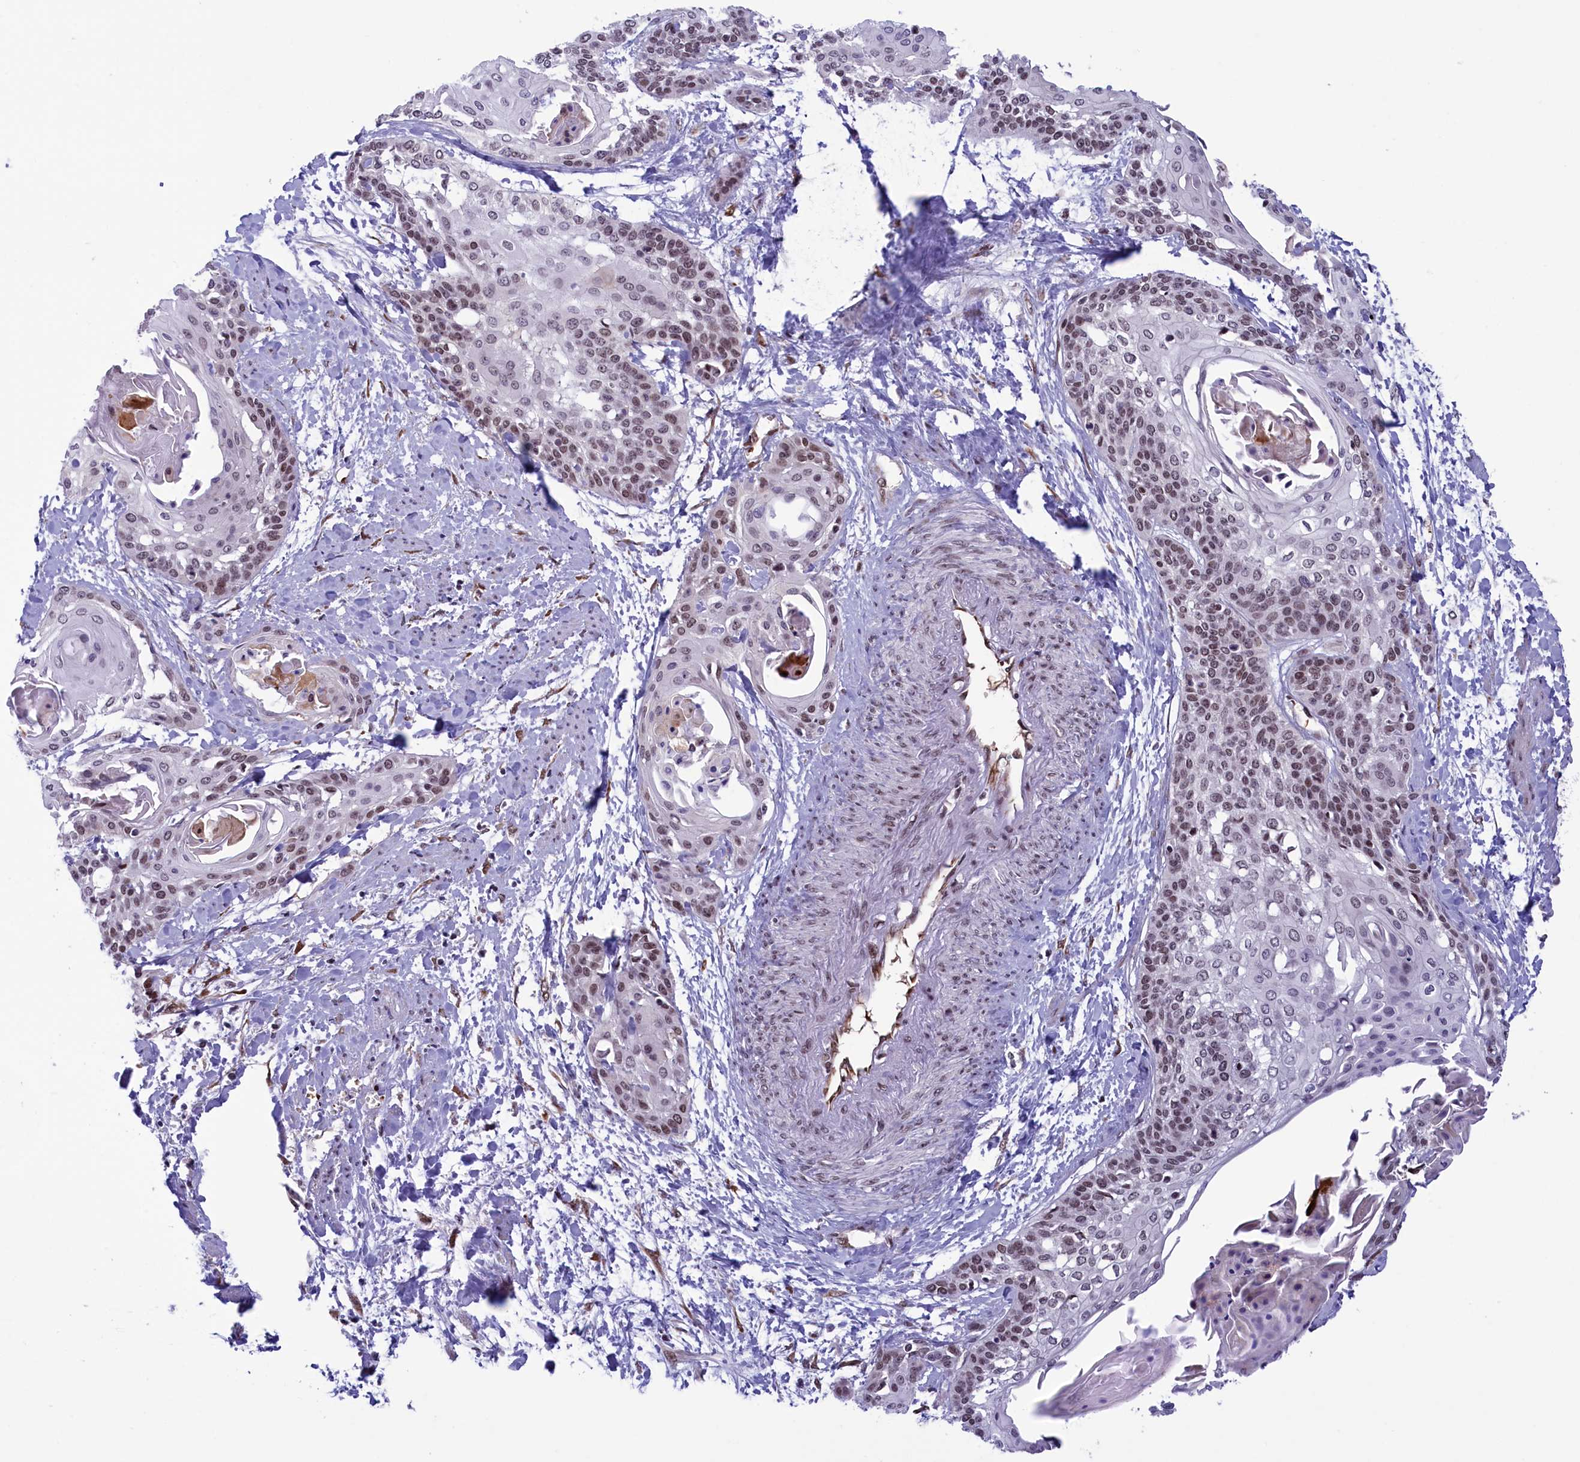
{"staining": {"intensity": "moderate", "quantity": "25%-75%", "location": "nuclear"}, "tissue": "cervical cancer", "cell_type": "Tumor cells", "image_type": "cancer", "snomed": [{"axis": "morphology", "description": "Squamous cell carcinoma, NOS"}, {"axis": "topography", "description": "Cervix"}], "caption": "Squamous cell carcinoma (cervical) was stained to show a protein in brown. There is medium levels of moderate nuclear expression in about 25%-75% of tumor cells. (IHC, brightfield microscopy, high magnification).", "gene": "MPHOSPH8", "patient": {"sex": "female", "age": 57}}